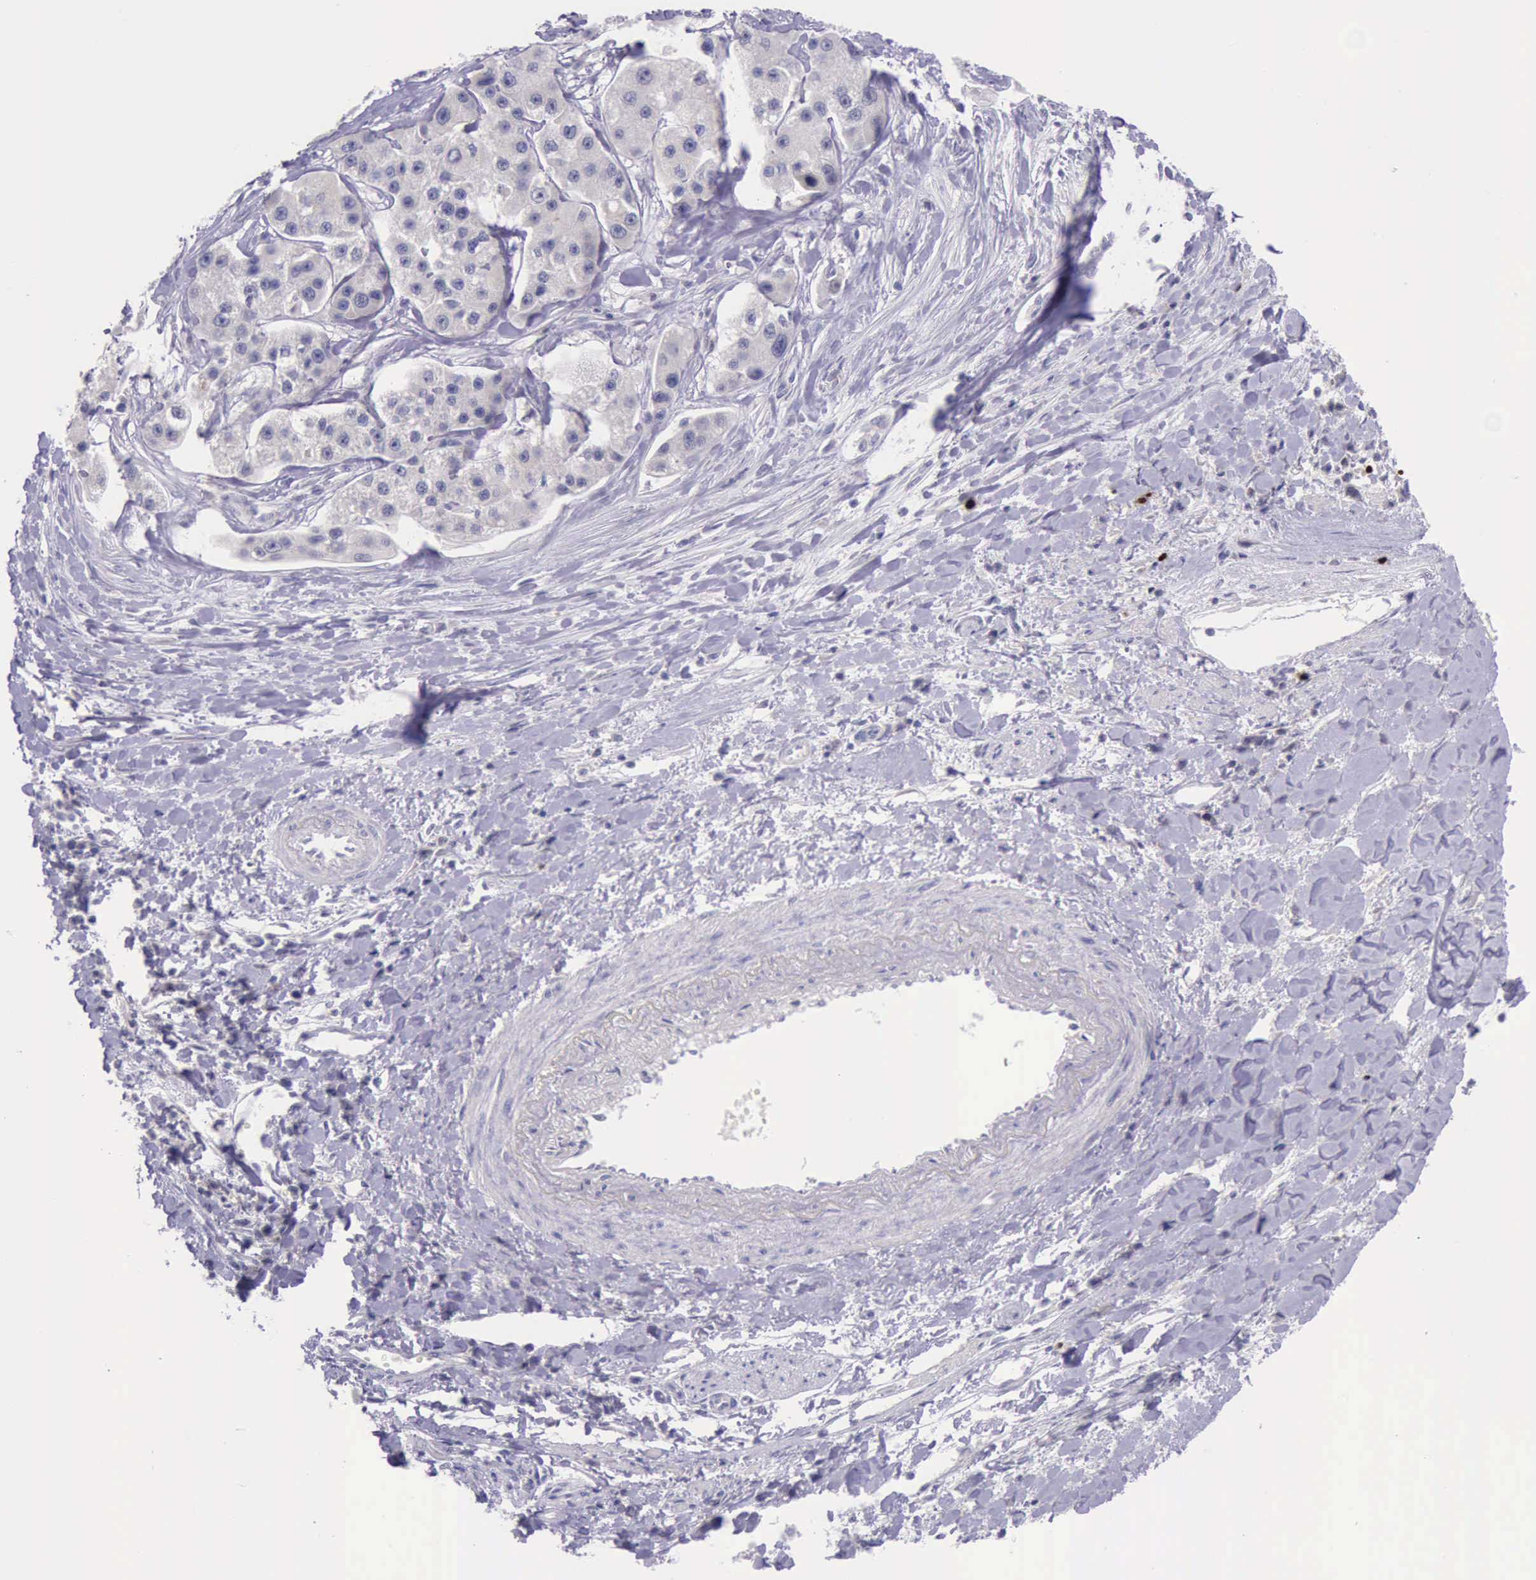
{"staining": {"intensity": "strong", "quantity": "<25%", "location": "nuclear"}, "tissue": "liver cancer", "cell_type": "Tumor cells", "image_type": "cancer", "snomed": [{"axis": "morphology", "description": "Carcinoma, Hepatocellular, NOS"}, {"axis": "topography", "description": "Liver"}], "caption": "Protein staining displays strong nuclear expression in approximately <25% of tumor cells in liver cancer.", "gene": "PARP1", "patient": {"sex": "female", "age": 85}}